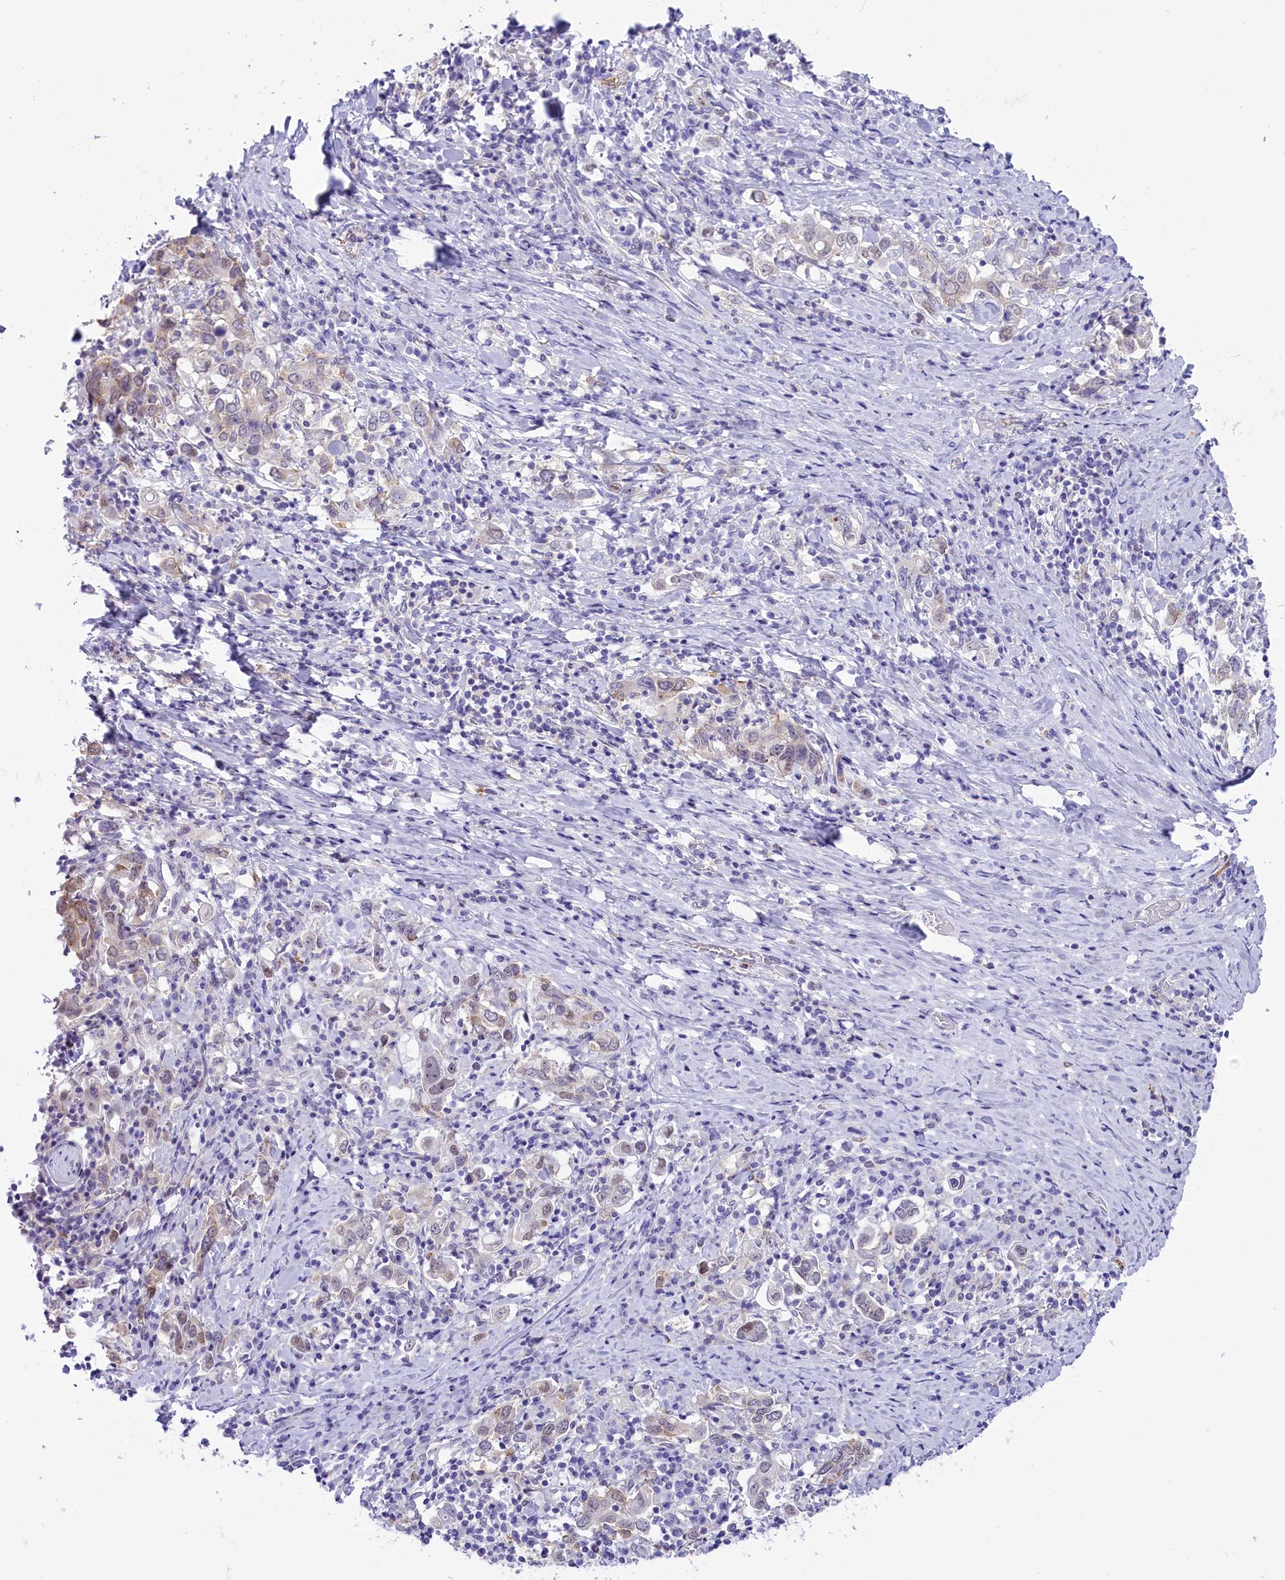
{"staining": {"intensity": "weak", "quantity": "<25%", "location": "cytoplasmic/membranous"}, "tissue": "stomach cancer", "cell_type": "Tumor cells", "image_type": "cancer", "snomed": [{"axis": "morphology", "description": "Adenocarcinoma, NOS"}, {"axis": "topography", "description": "Stomach, upper"}, {"axis": "topography", "description": "Stomach"}], "caption": "Tumor cells are negative for protein expression in human stomach cancer (adenocarcinoma).", "gene": "RPS6KB1", "patient": {"sex": "male", "age": 62}}